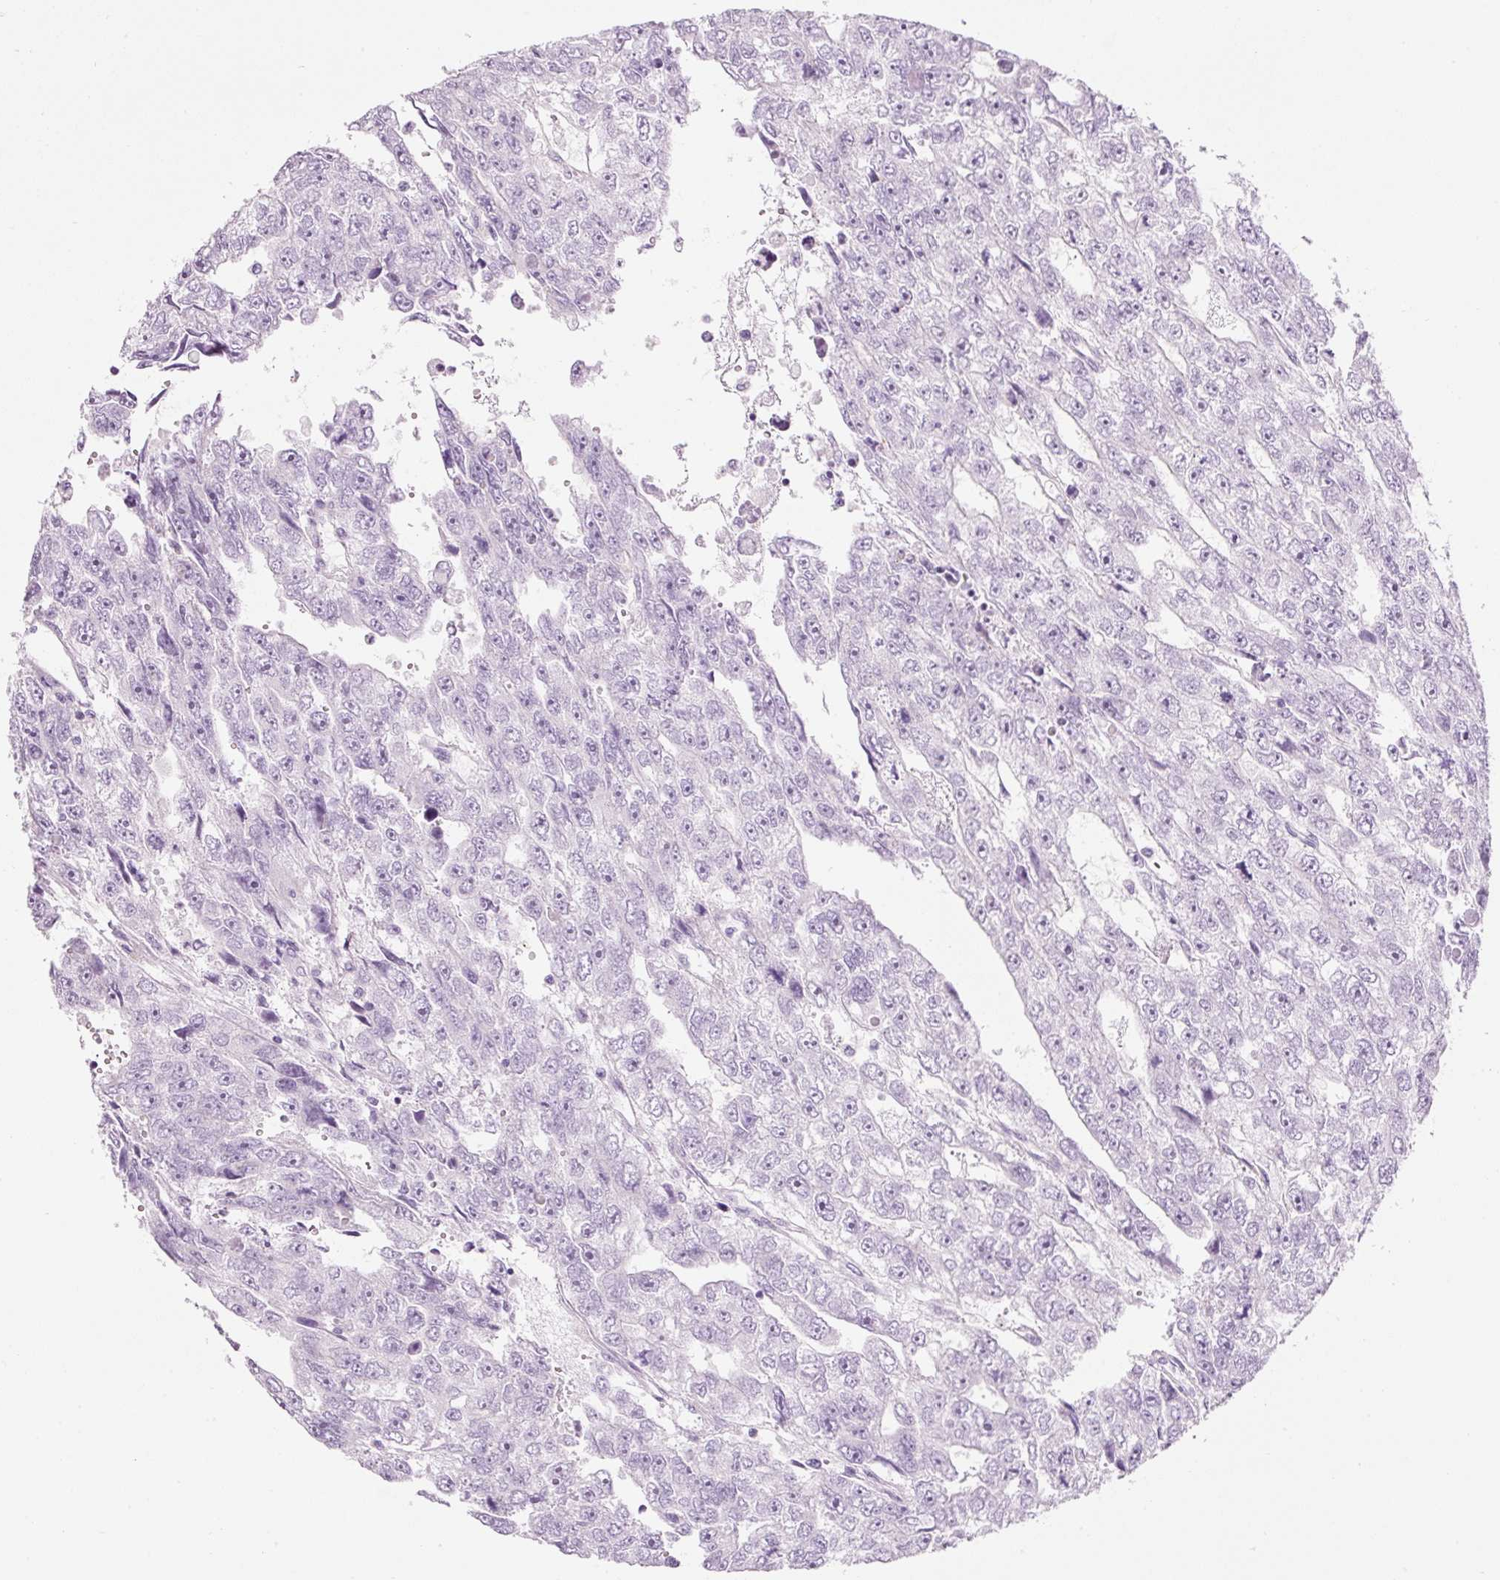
{"staining": {"intensity": "negative", "quantity": "none", "location": "none"}, "tissue": "testis cancer", "cell_type": "Tumor cells", "image_type": "cancer", "snomed": [{"axis": "morphology", "description": "Carcinoma, Embryonal, NOS"}, {"axis": "topography", "description": "Testis"}], "caption": "IHC micrograph of human testis cancer (embryonal carcinoma) stained for a protein (brown), which reveals no expression in tumor cells.", "gene": "CMA1", "patient": {"sex": "male", "age": 20}}